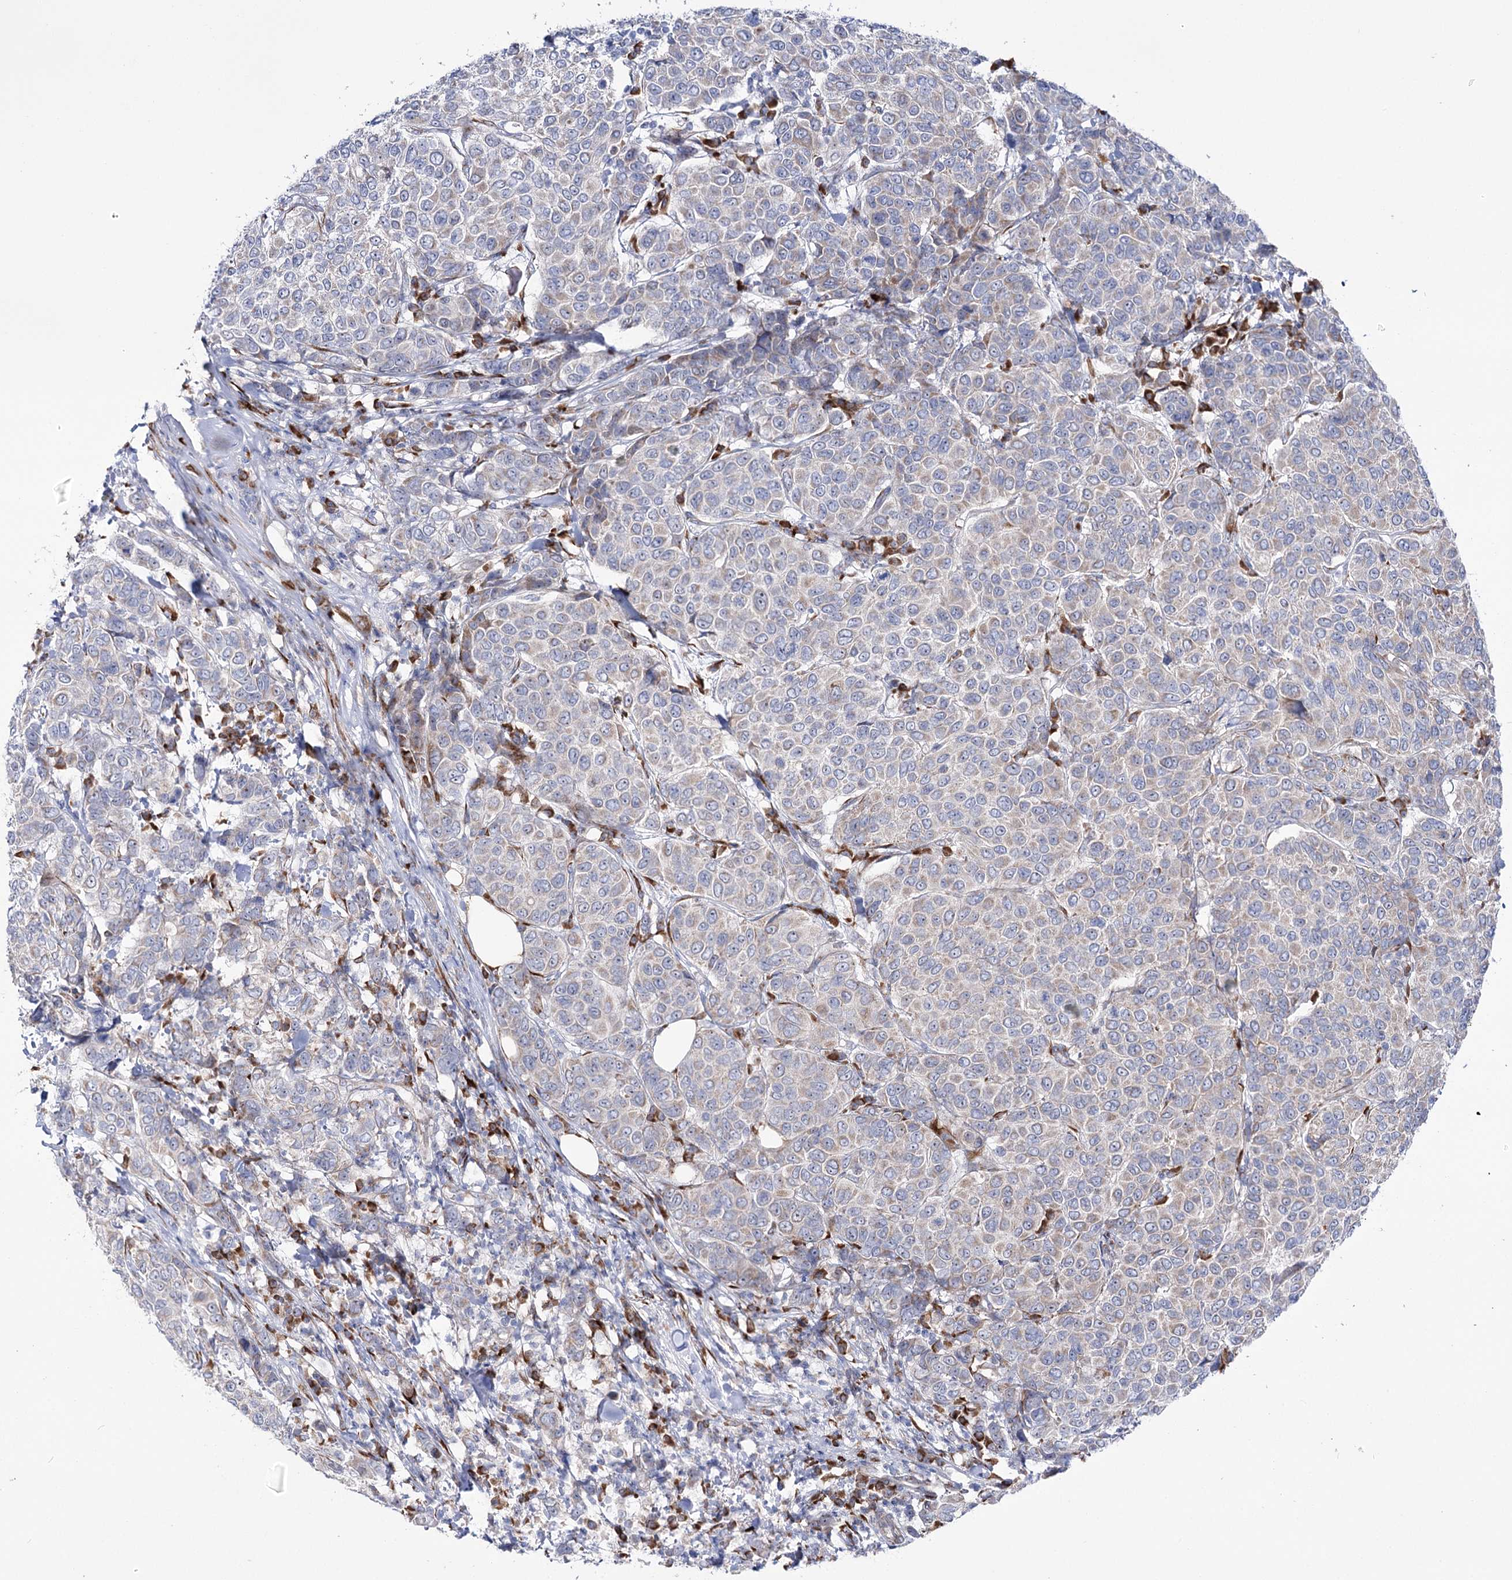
{"staining": {"intensity": "negative", "quantity": "none", "location": "none"}, "tissue": "breast cancer", "cell_type": "Tumor cells", "image_type": "cancer", "snomed": [{"axis": "morphology", "description": "Duct carcinoma"}, {"axis": "topography", "description": "Breast"}], "caption": "Breast cancer was stained to show a protein in brown. There is no significant staining in tumor cells. The staining is performed using DAB (3,3'-diaminobenzidine) brown chromogen with nuclei counter-stained in using hematoxylin.", "gene": "METTL5", "patient": {"sex": "female", "age": 55}}